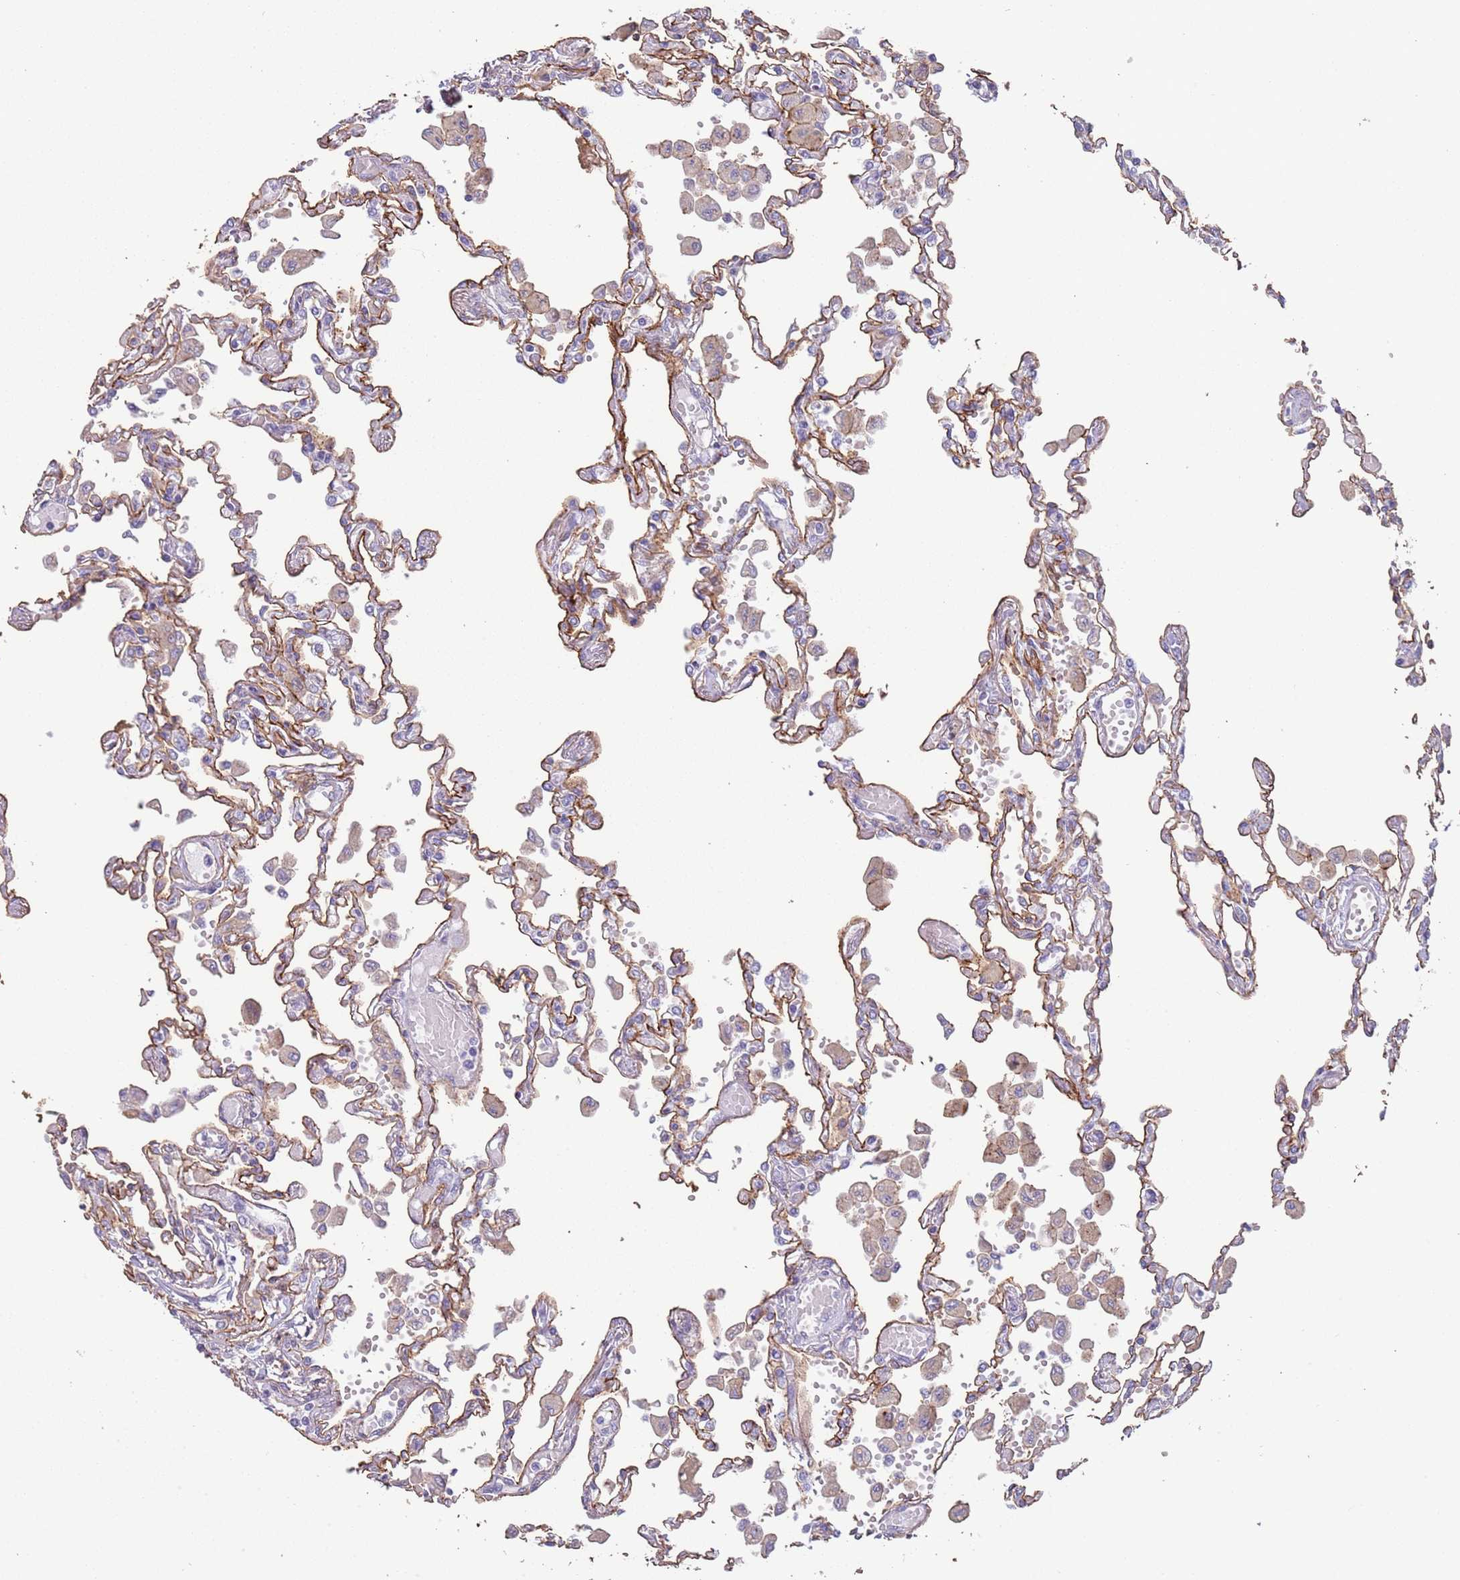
{"staining": {"intensity": "moderate", "quantity": ">75%", "location": "cytoplasmic/membranous"}, "tissue": "lung", "cell_type": "Alveolar cells", "image_type": "normal", "snomed": [{"axis": "morphology", "description": "Normal tissue, NOS"}, {"axis": "topography", "description": "Bronchus"}, {"axis": "topography", "description": "Lung"}], "caption": "Immunohistochemistry (IHC) staining of unremarkable lung, which exhibits medium levels of moderate cytoplasmic/membranous expression in about >75% of alveolar cells indicating moderate cytoplasmic/membranous protein expression. The staining was performed using DAB (3,3'-diaminobenzidine) (brown) for protein detection and nuclei were counterstained in hematoxylin (blue).", "gene": "ENSG00000271254", "patient": {"sex": "female", "age": 49}}